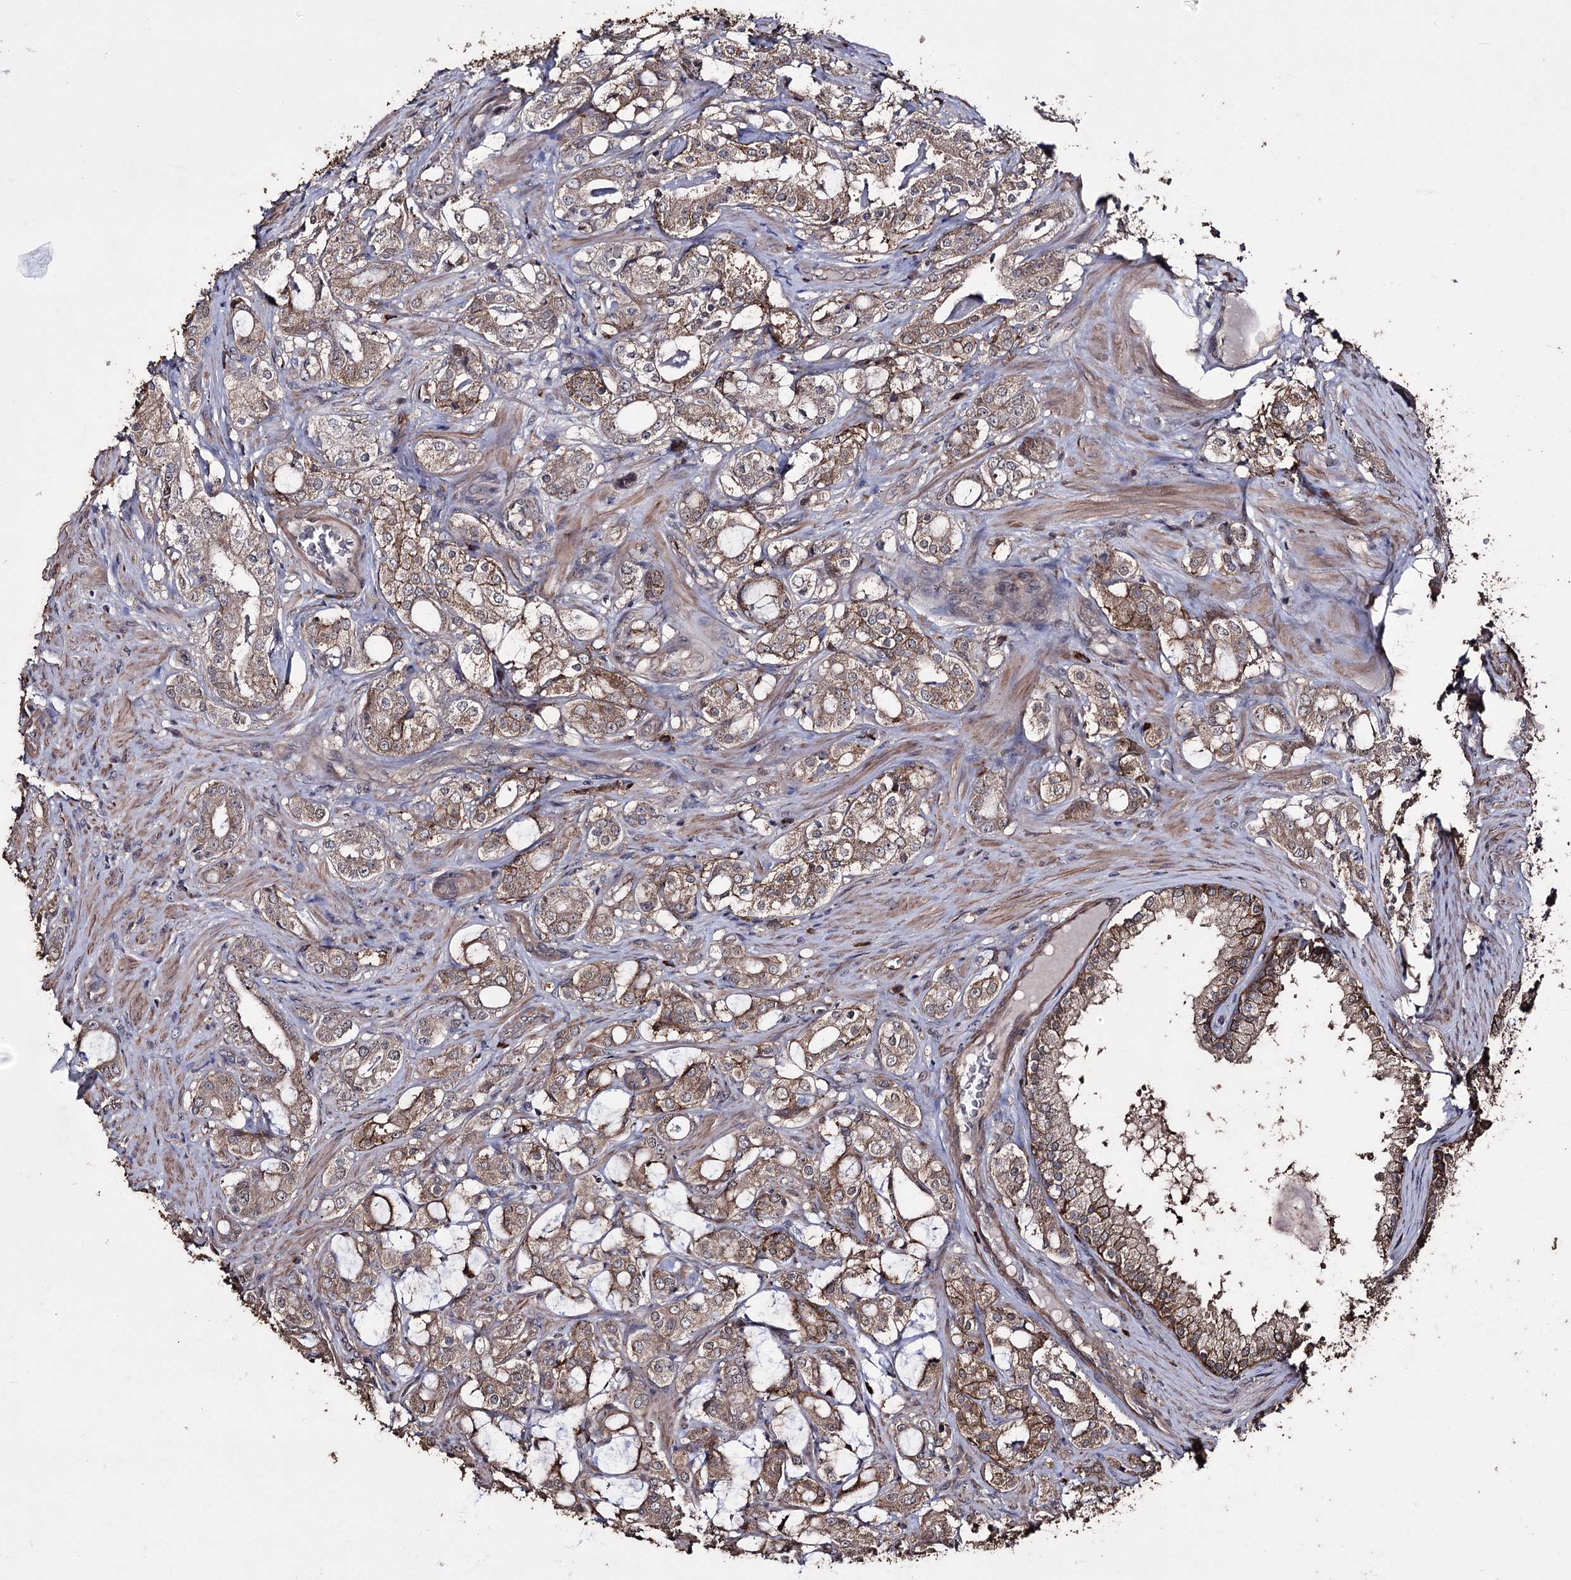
{"staining": {"intensity": "moderate", "quantity": ">75%", "location": "cytoplasmic/membranous"}, "tissue": "prostate cancer", "cell_type": "Tumor cells", "image_type": "cancer", "snomed": [{"axis": "morphology", "description": "Adenocarcinoma, High grade"}, {"axis": "topography", "description": "Prostate"}], "caption": "Tumor cells exhibit moderate cytoplasmic/membranous expression in approximately >75% of cells in adenocarcinoma (high-grade) (prostate).", "gene": "ZNF662", "patient": {"sex": "male", "age": 63}}